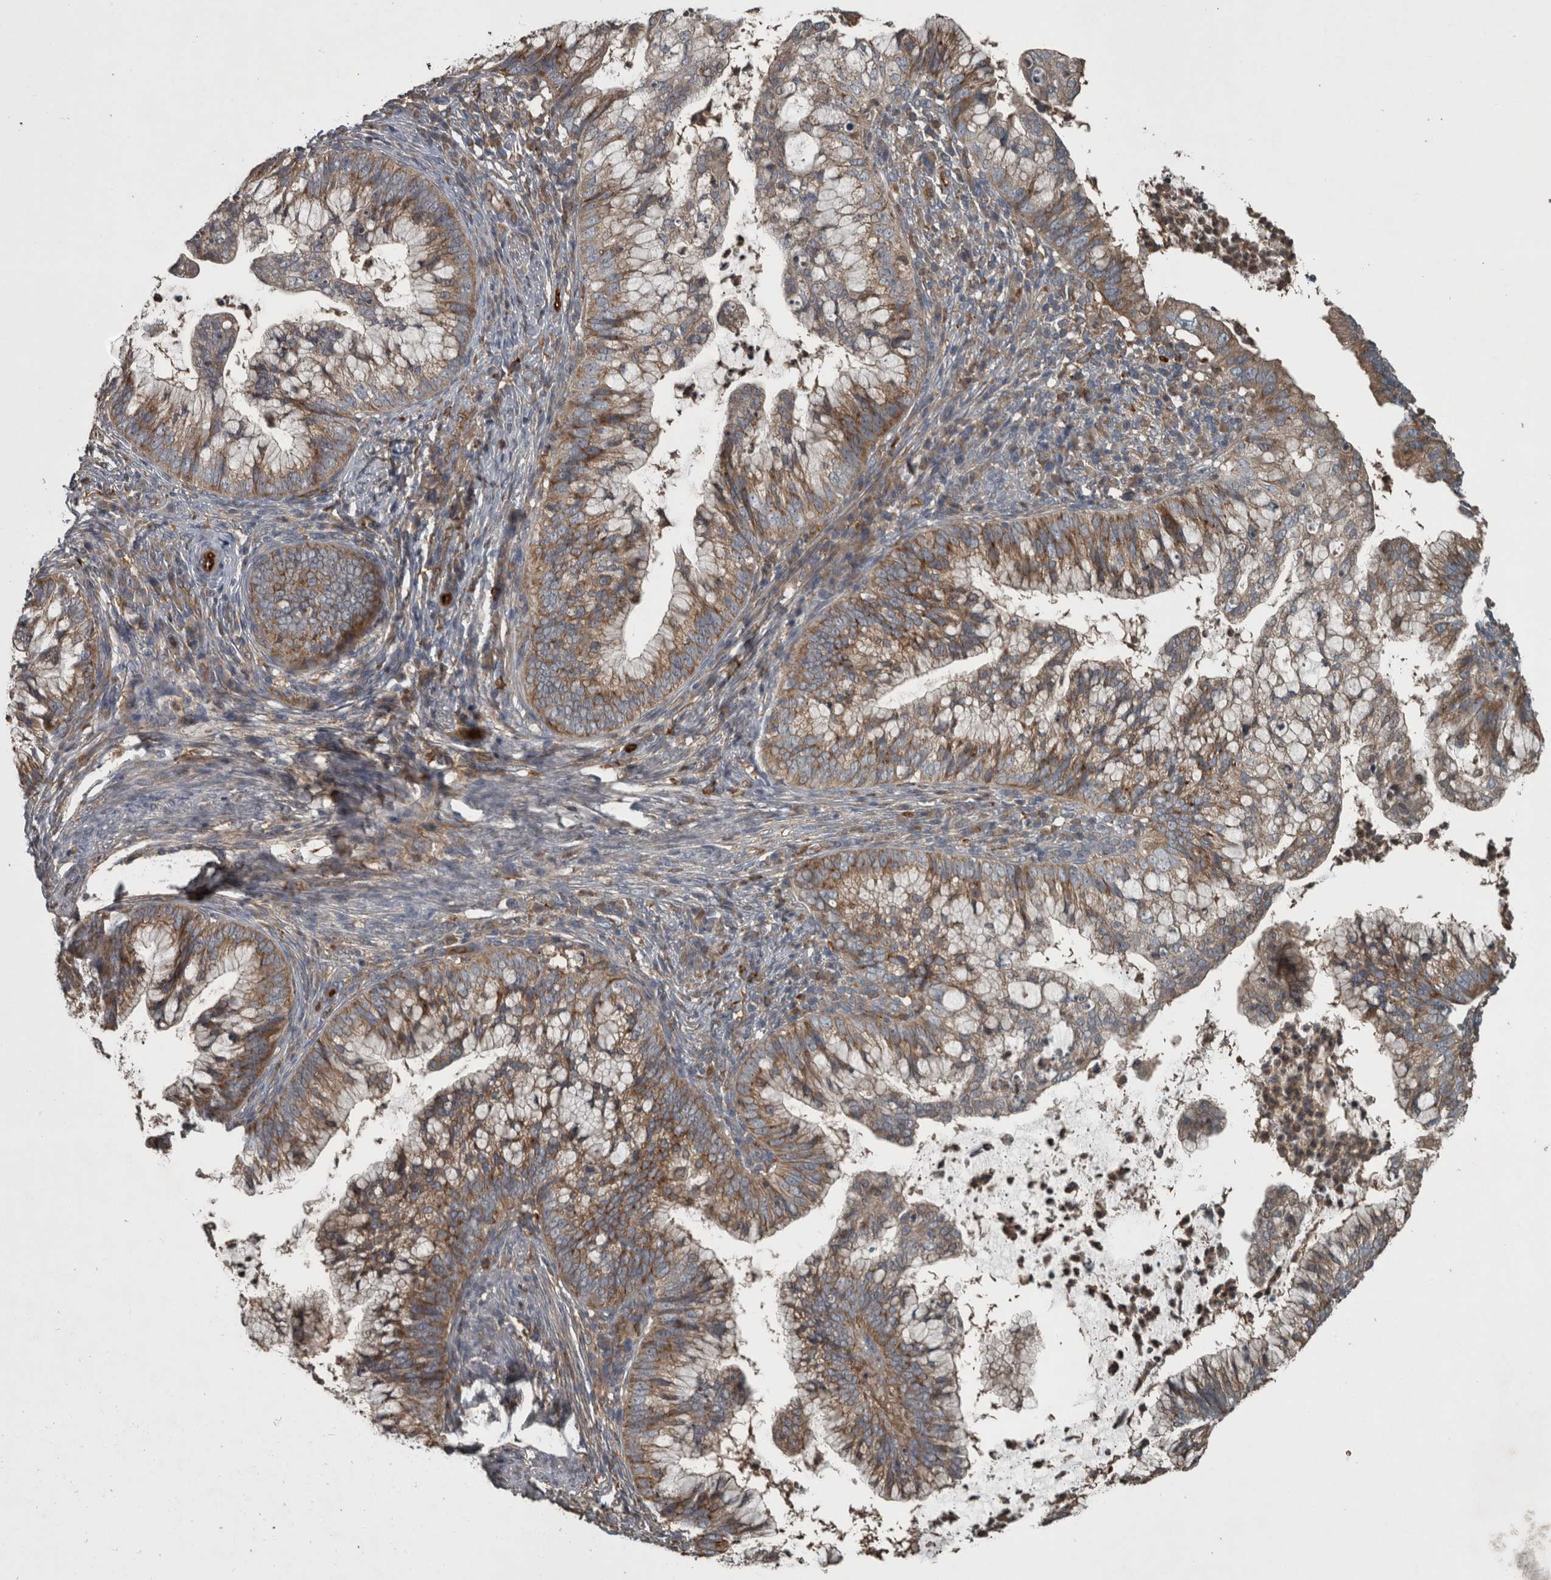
{"staining": {"intensity": "moderate", "quantity": ">75%", "location": "cytoplasmic/membranous"}, "tissue": "cervical cancer", "cell_type": "Tumor cells", "image_type": "cancer", "snomed": [{"axis": "morphology", "description": "Adenocarcinoma, NOS"}, {"axis": "topography", "description": "Cervix"}], "caption": "The micrograph reveals a brown stain indicating the presence of a protein in the cytoplasmic/membranous of tumor cells in cervical adenocarcinoma.", "gene": "EXOC8", "patient": {"sex": "female", "age": 36}}